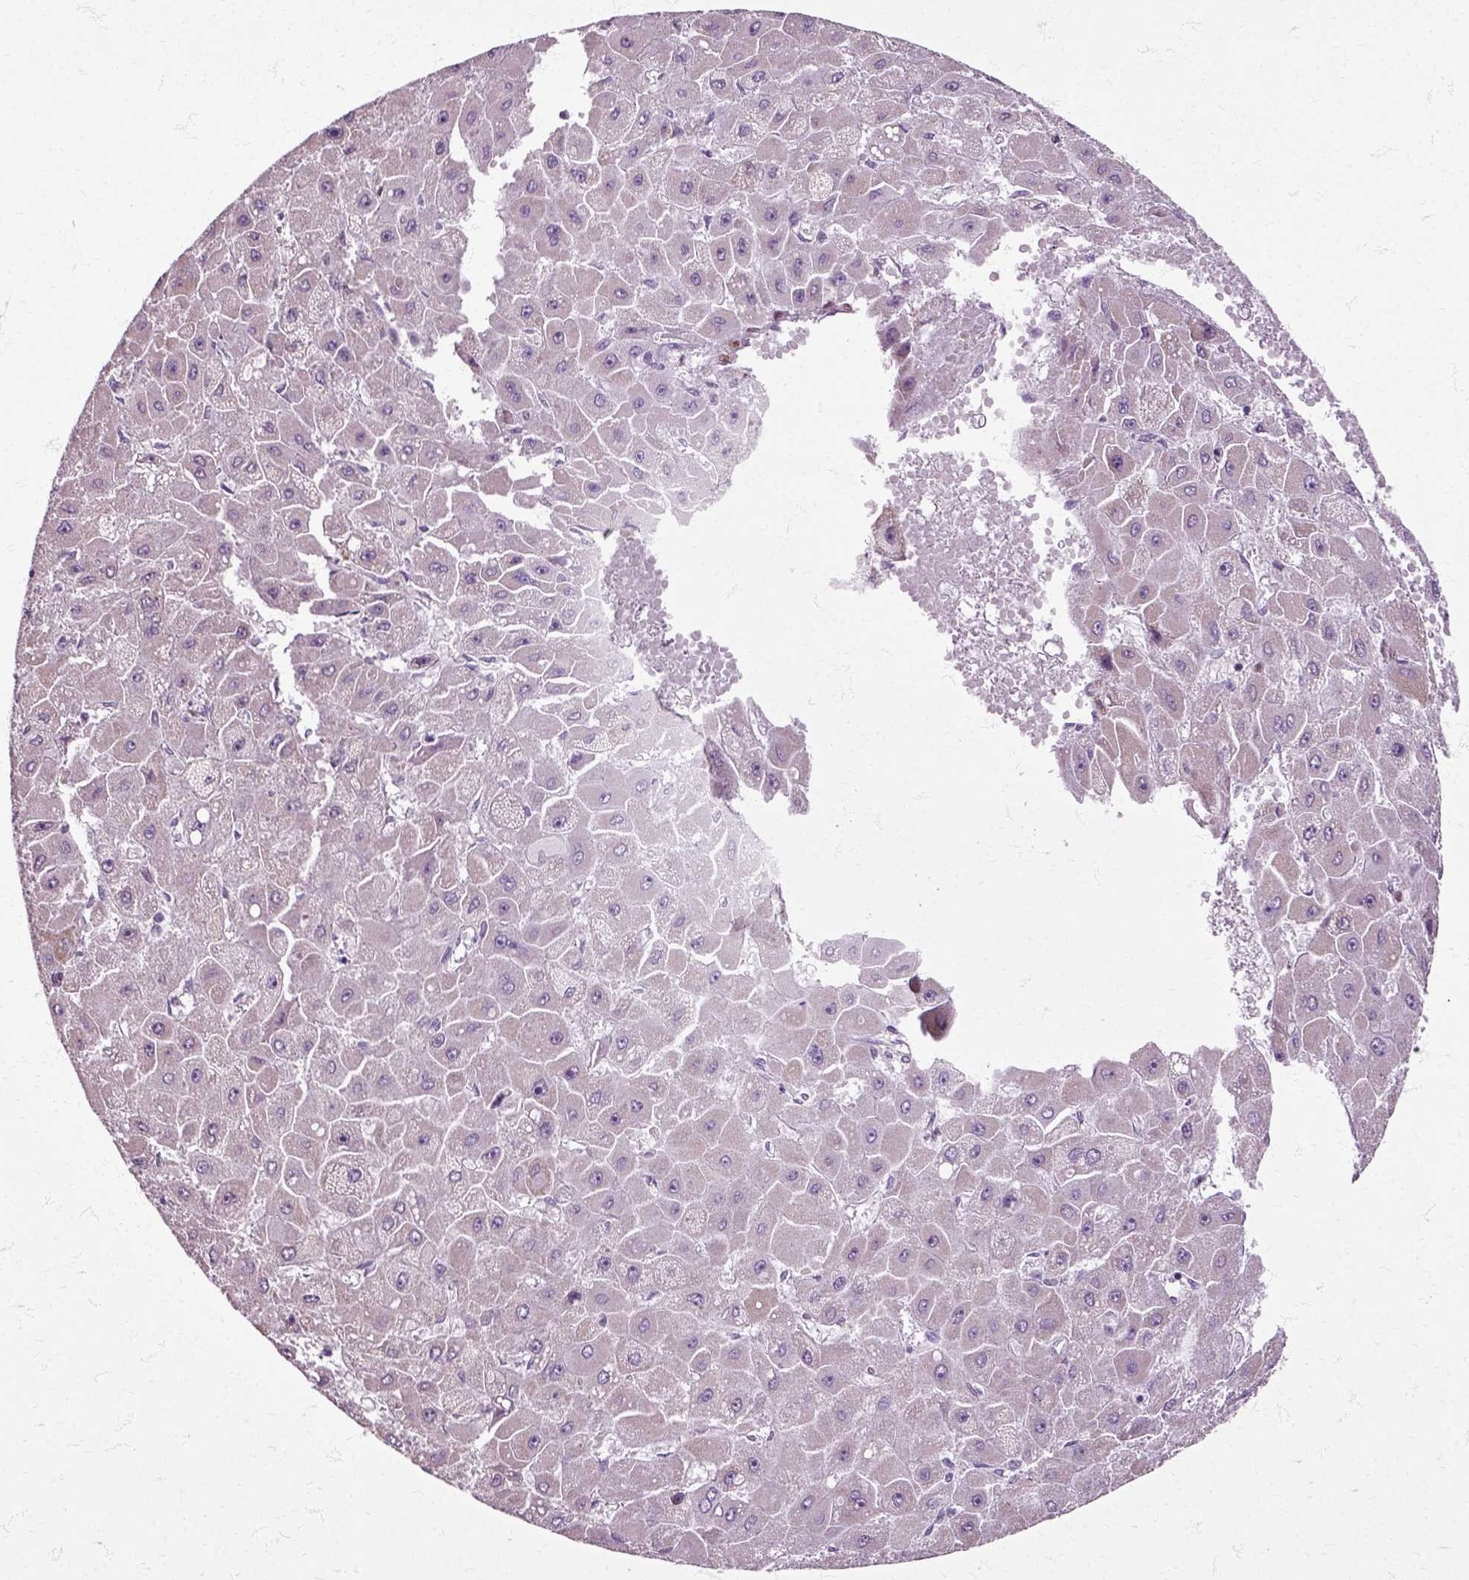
{"staining": {"intensity": "weak", "quantity": "<25%", "location": "cytoplasmic/membranous"}, "tissue": "liver cancer", "cell_type": "Tumor cells", "image_type": "cancer", "snomed": [{"axis": "morphology", "description": "Carcinoma, Hepatocellular, NOS"}, {"axis": "topography", "description": "Liver"}], "caption": "High magnification brightfield microscopy of liver cancer (hepatocellular carcinoma) stained with DAB (3,3'-diaminobenzidine) (brown) and counterstained with hematoxylin (blue): tumor cells show no significant positivity. (DAB immunohistochemistry with hematoxylin counter stain).", "gene": "HSPA2", "patient": {"sex": "female", "age": 25}}